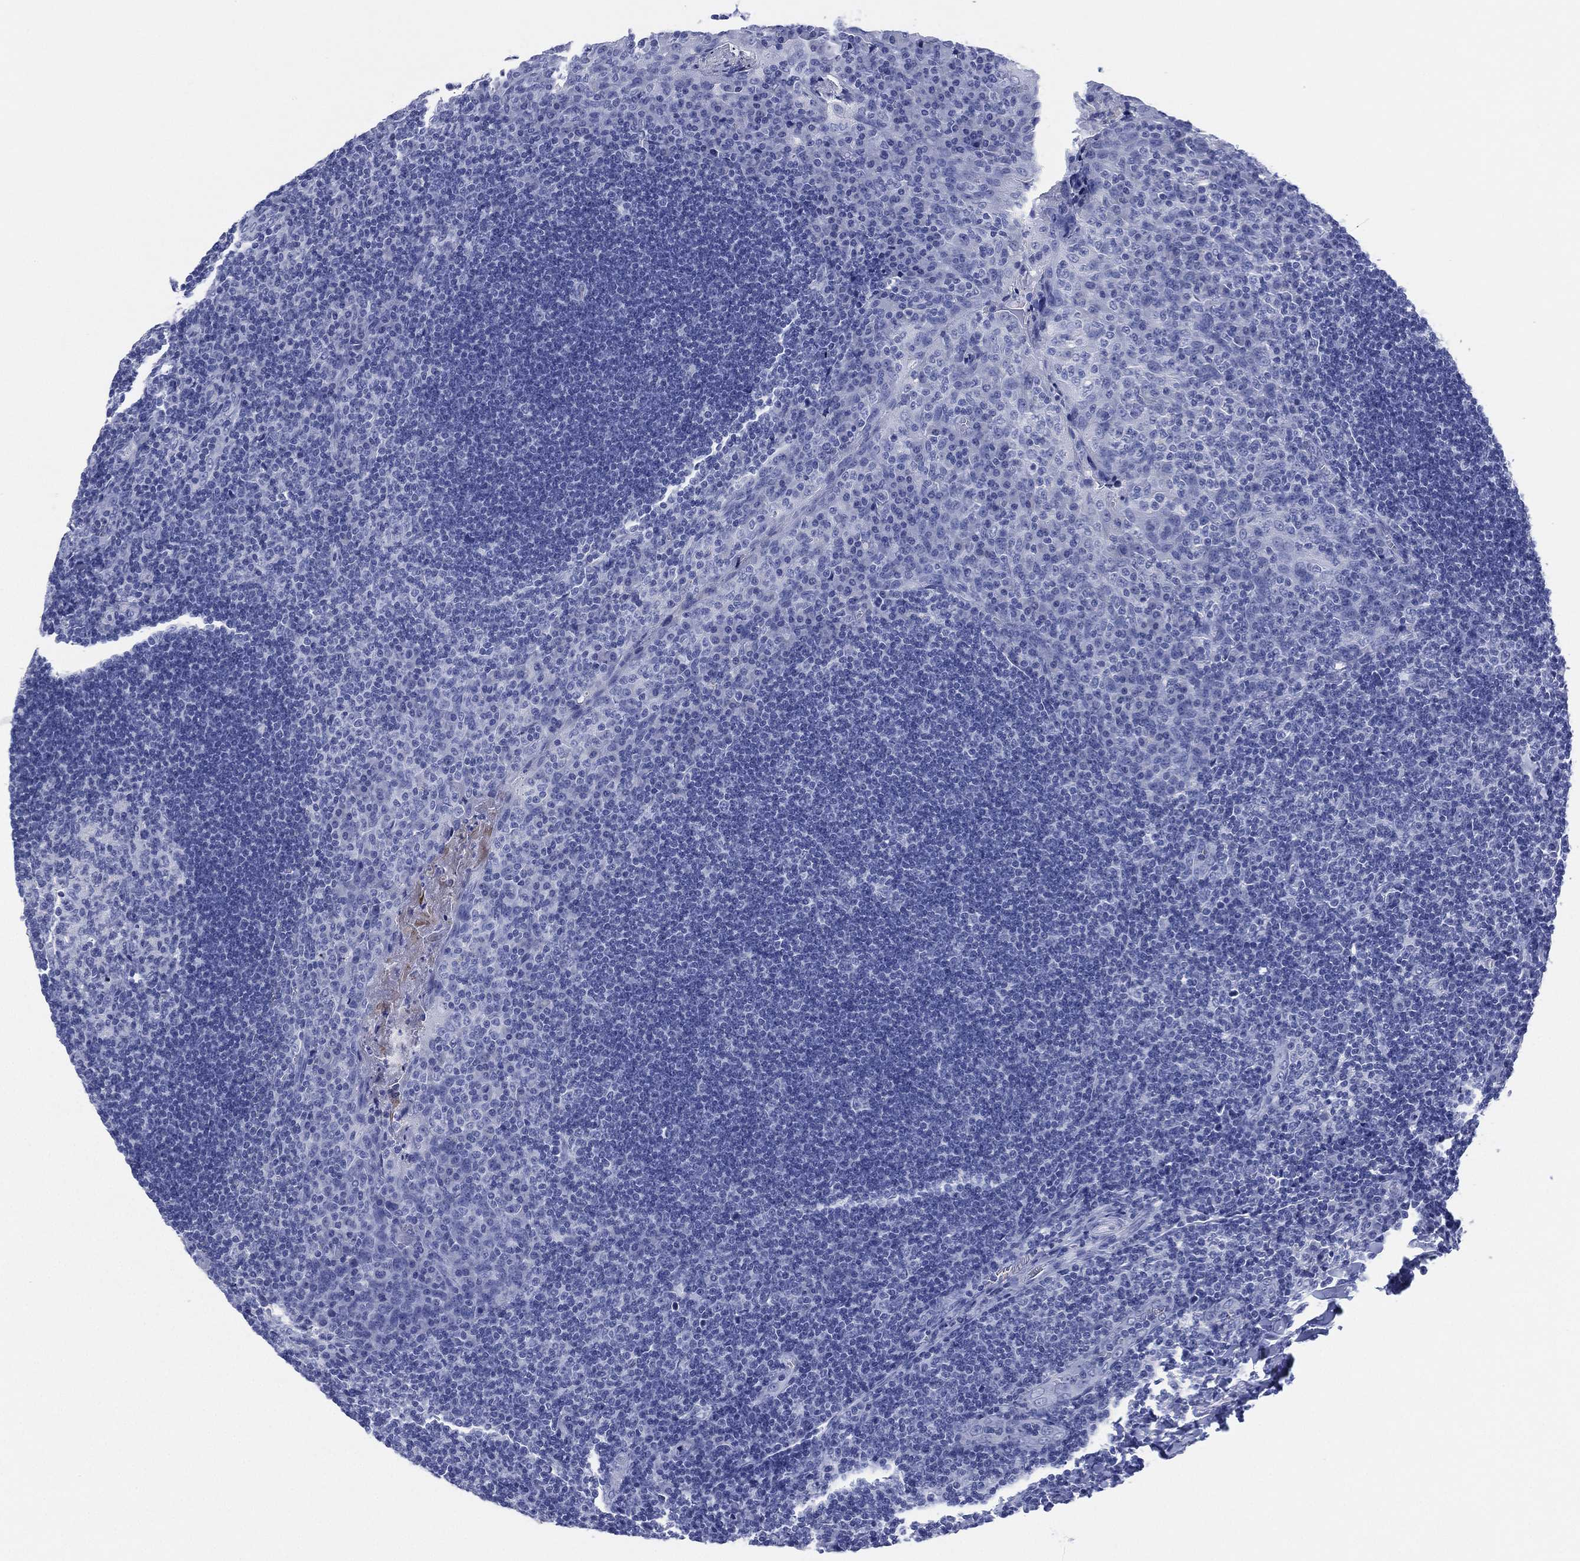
{"staining": {"intensity": "negative", "quantity": "none", "location": "none"}, "tissue": "tonsil", "cell_type": "Germinal center cells", "image_type": "normal", "snomed": [{"axis": "morphology", "description": "Normal tissue, NOS"}, {"axis": "topography", "description": "Tonsil"}], "caption": "Immunohistochemistry (IHC) image of benign tonsil: human tonsil stained with DAB demonstrates no significant protein expression in germinal center cells.", "gene": "SLC9C2", "patient": {"sex": "male", "age": 17}}